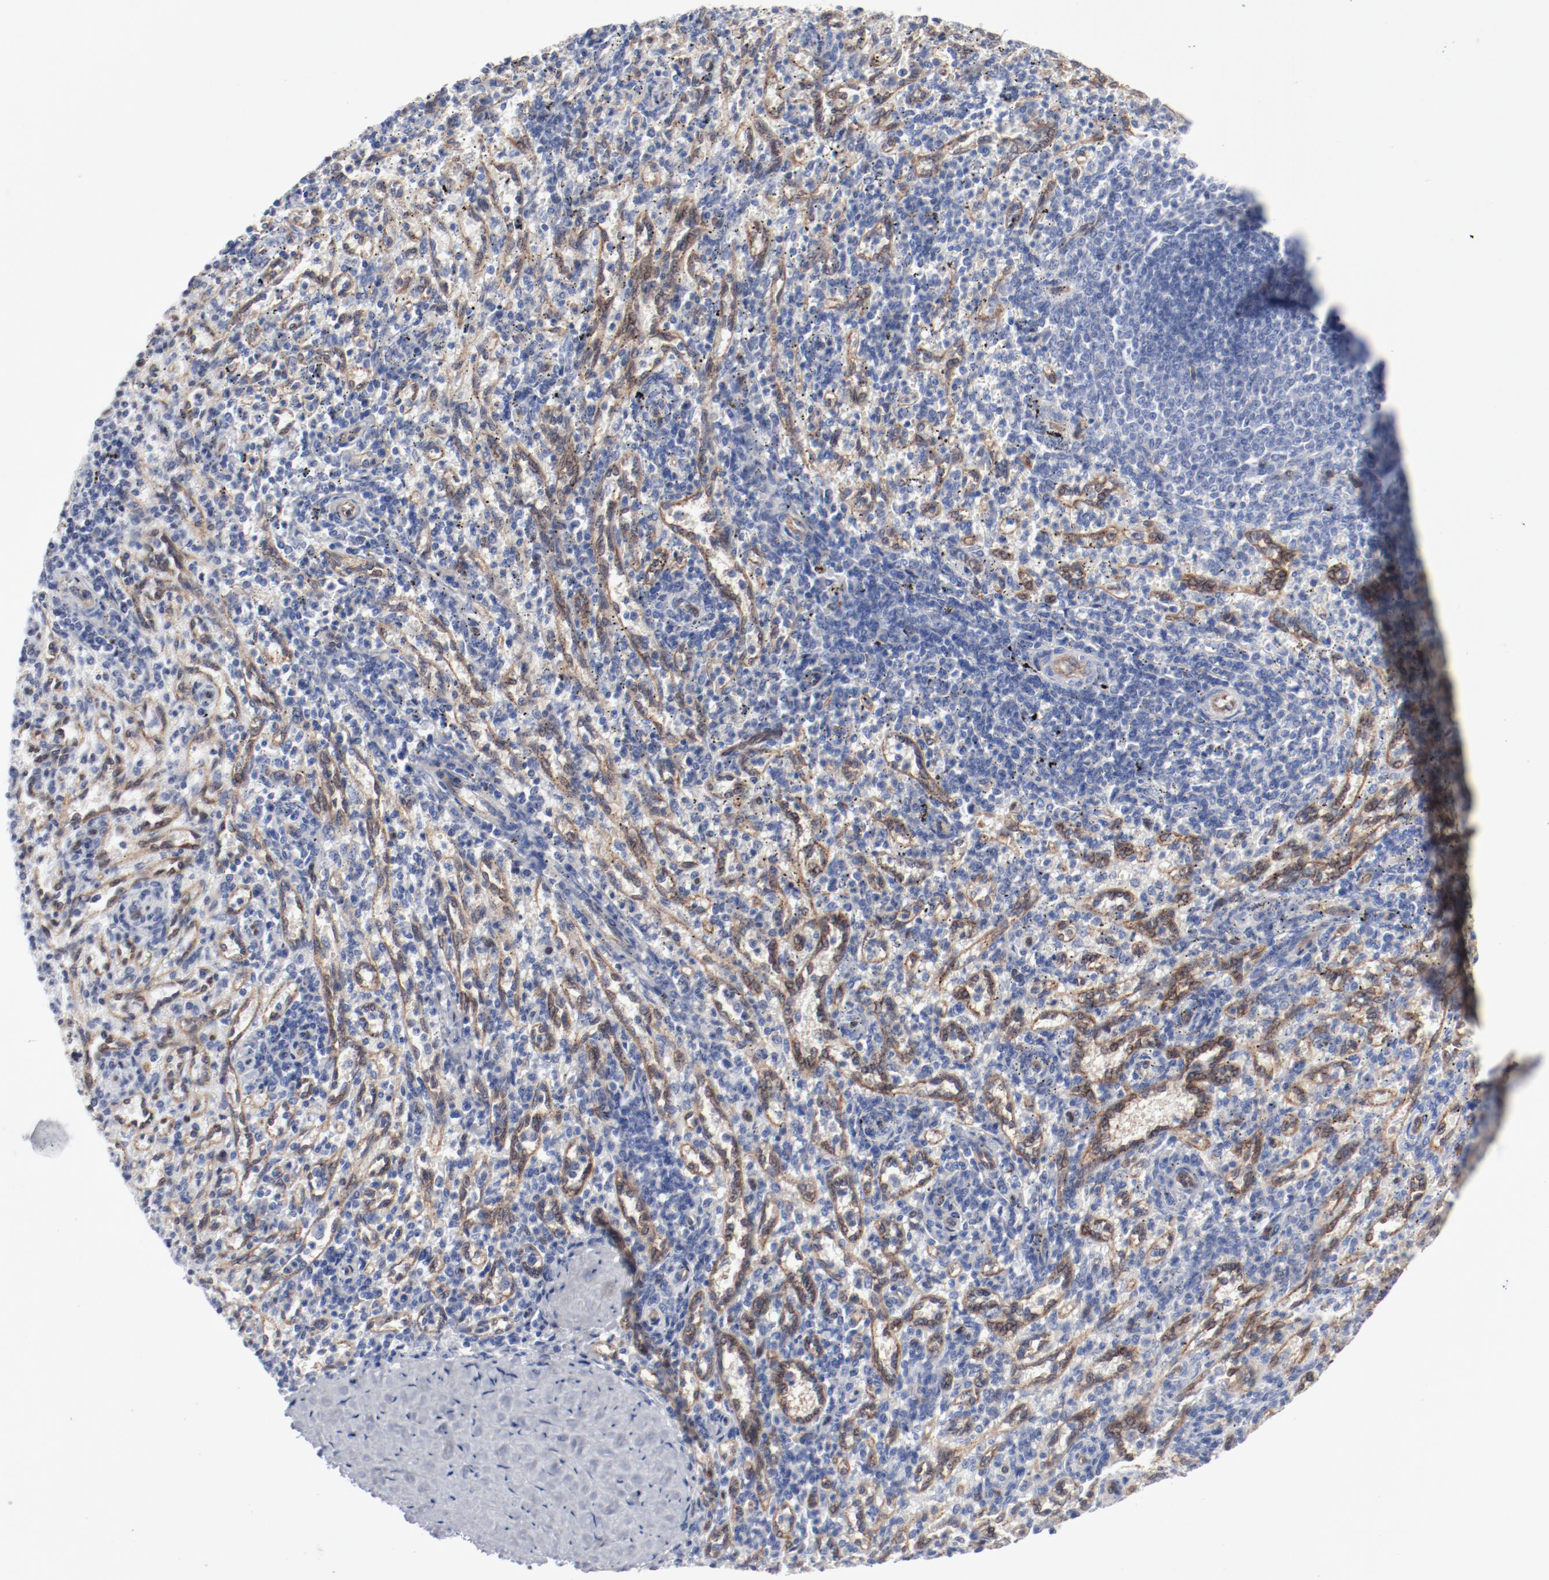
{"staining": {"intensity": "negative", "quantity": "none", "location": "none"}, "tissue": "spleen", "cell_type": "Cells in red pulp", "image_type": "normal", "snomed": [{"axis": "morphology", "description": "Normal tissue, NOS"}, {"axis": "topography", "description": "Spleen"}], "caption": "Immunohistochemistry (IHC) histopathology image of unremarkable spleen: human spleen stained with DAB (3,3'-diaminobenzidine) displays no significant protein positivity in cells in red pulp.", "gene": "SHANK3", "patient": {"sex": "female", "age": 10}}